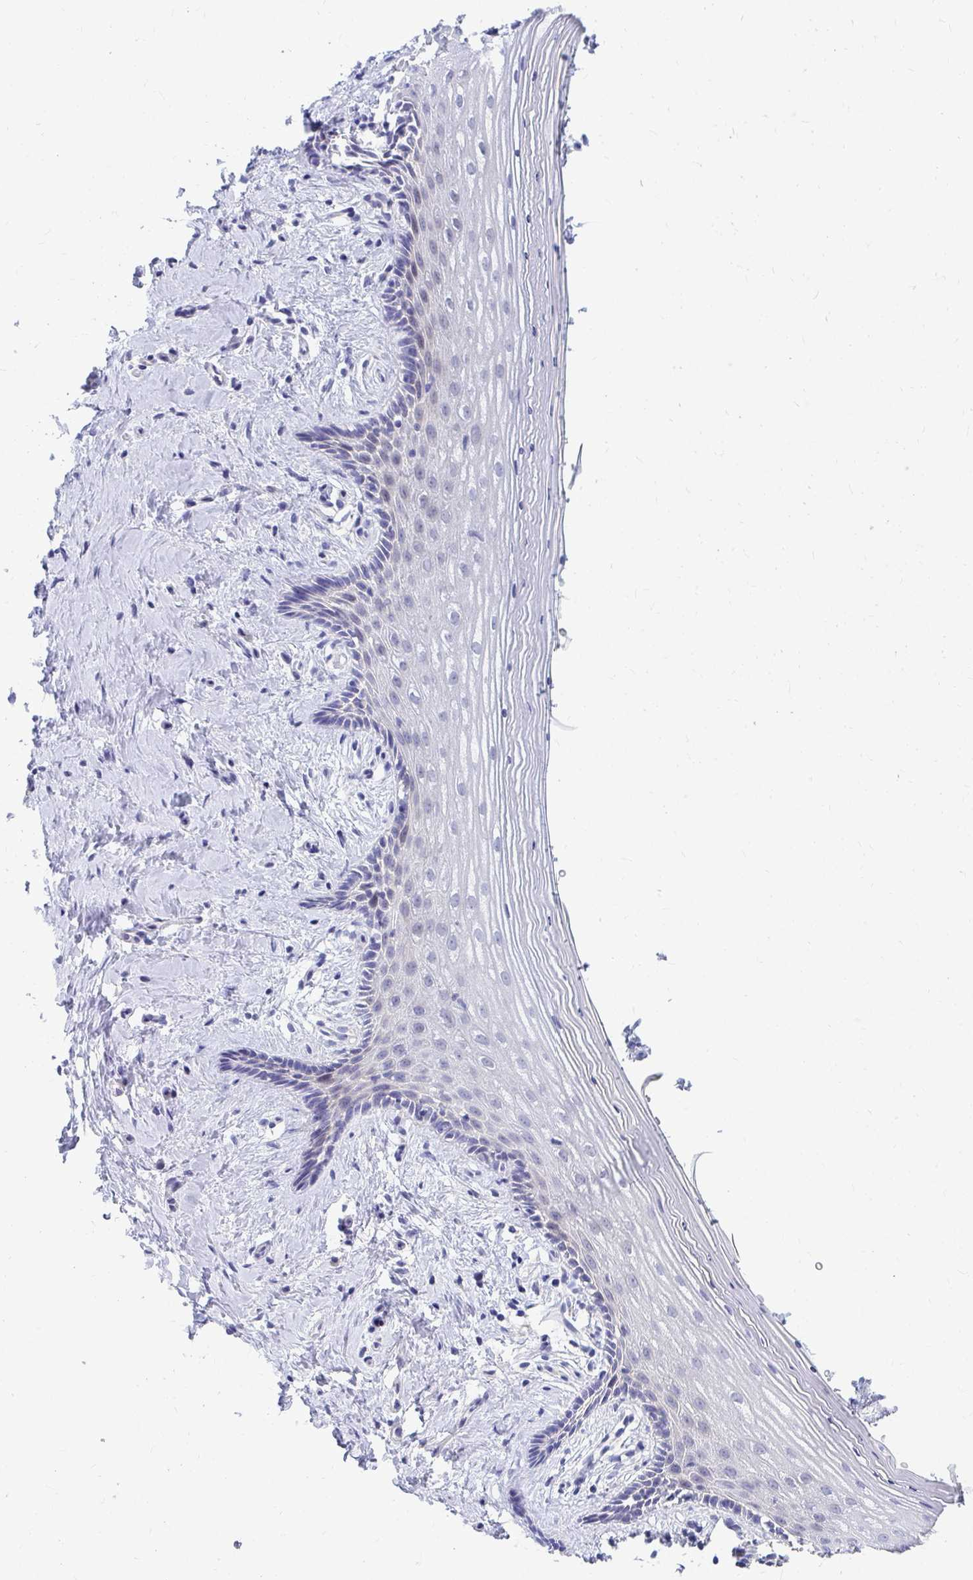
{"staining": {"intensity": "negative", "quantity": "none", "location": "none"}, "tissue": "vagina", "cell_type": "Squamous epithelial cells", "image_type": "normal", "snomed": [{"axis": "morphology", "description": "Normal tissue, NOS"}, {"axis": "topography", "description": "Vagina"}], "caption": "An immunohistochemistry (IHC) histopathology image of normal vagina is shown. There is no staining in squamous epithelial cells of vagina.", "gene": "C19orf81", "patient": {"sex": "female", "age": 42}}